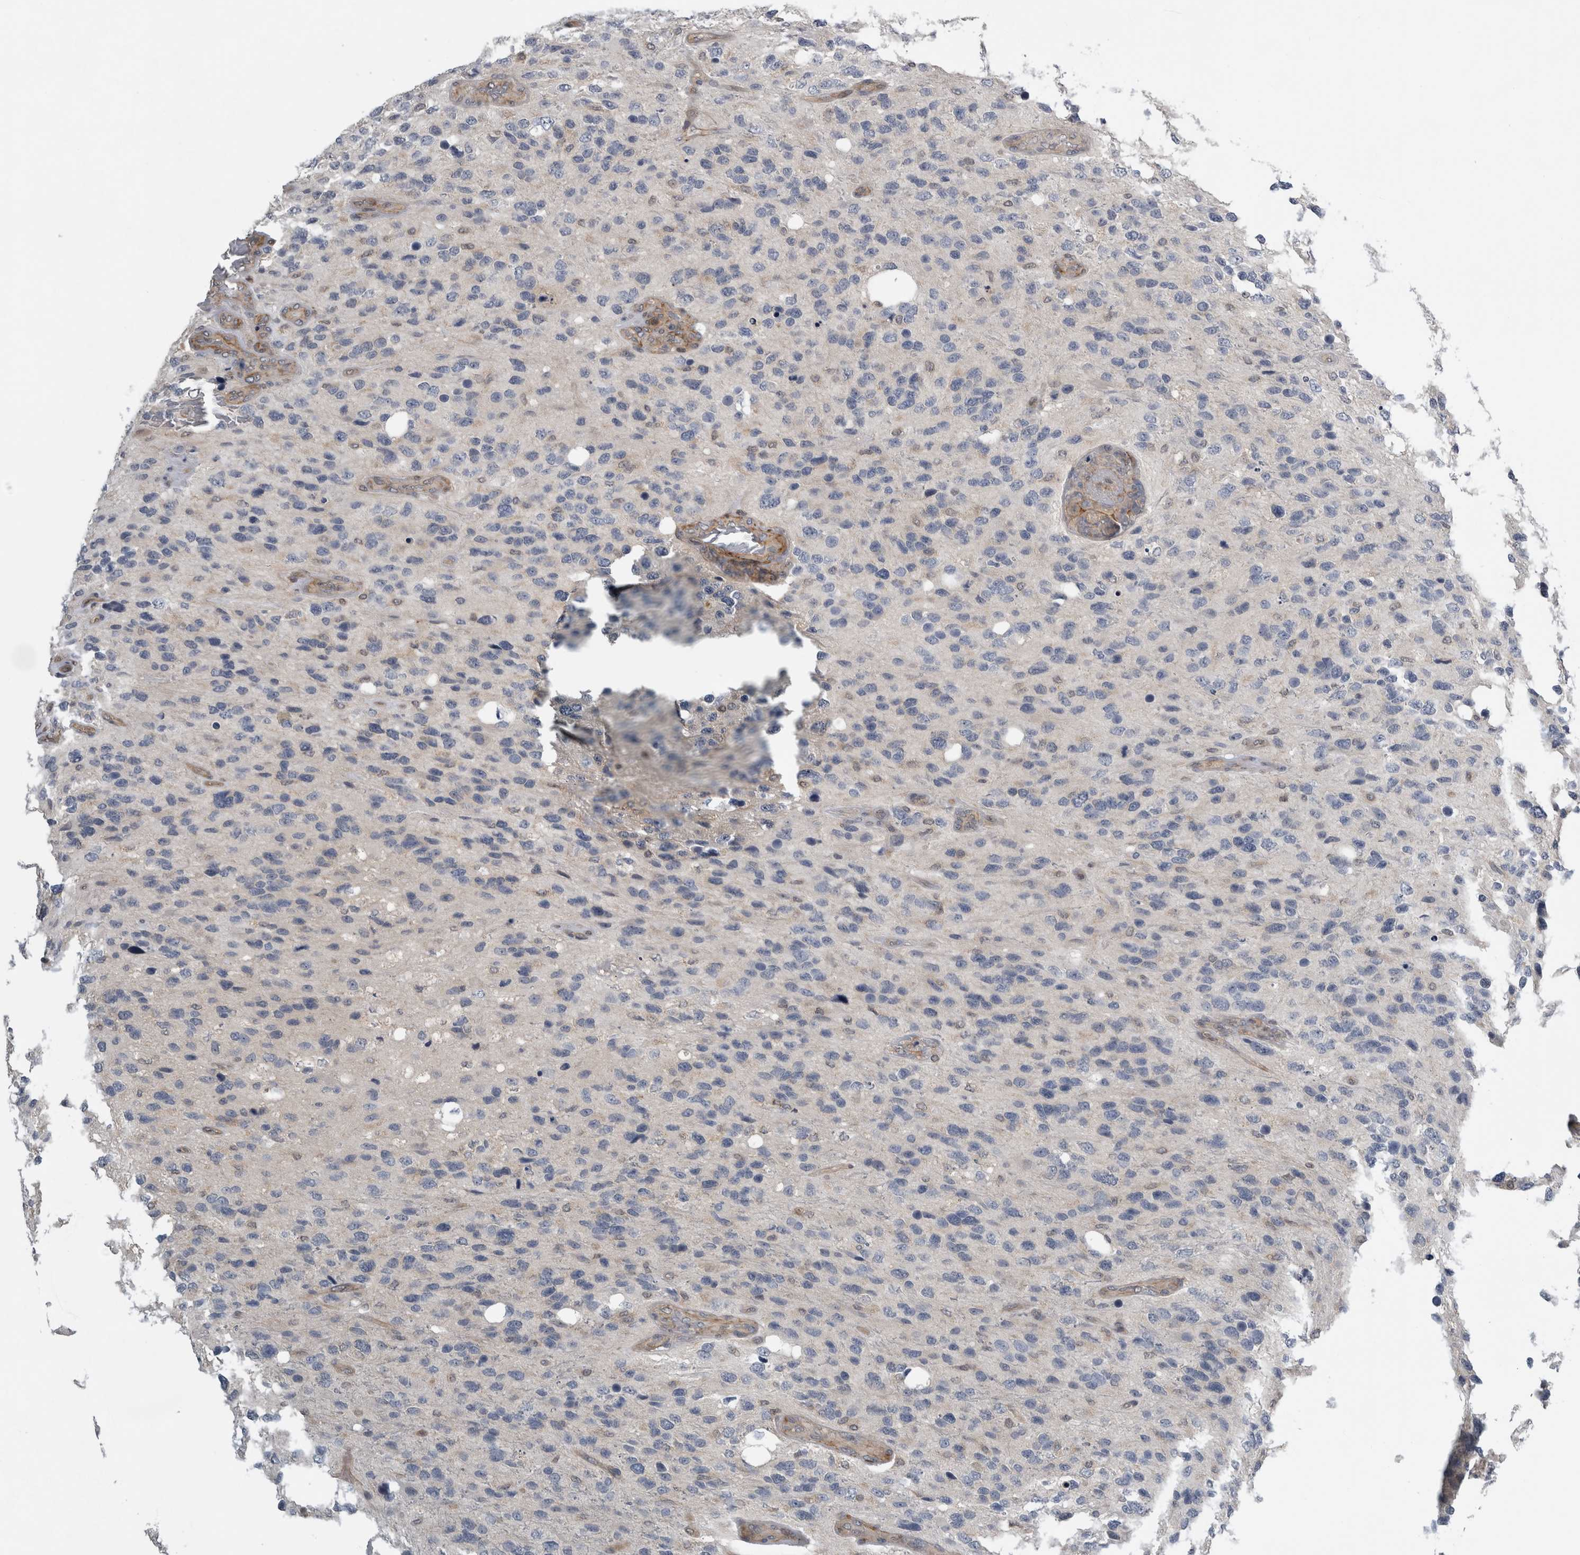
{"staining": {"intensity": "negative", "quantity": "none", "location": "none"}, "tissue": "glioma", "cell_type": "Tumor cells", "image_type": "cancer", "snomed": [{"axis": "morphology", "description": "Glioma, malignant, High grade"}, {"axis": "topography", "description": "Brain"}], "caption": "Immunohistochemistry micrograph of glioma stained for a protein (brown), which shows no staining in tumor cells.", "gene": "NAPRT", "patient": {"sex": "female", "age": 58}}